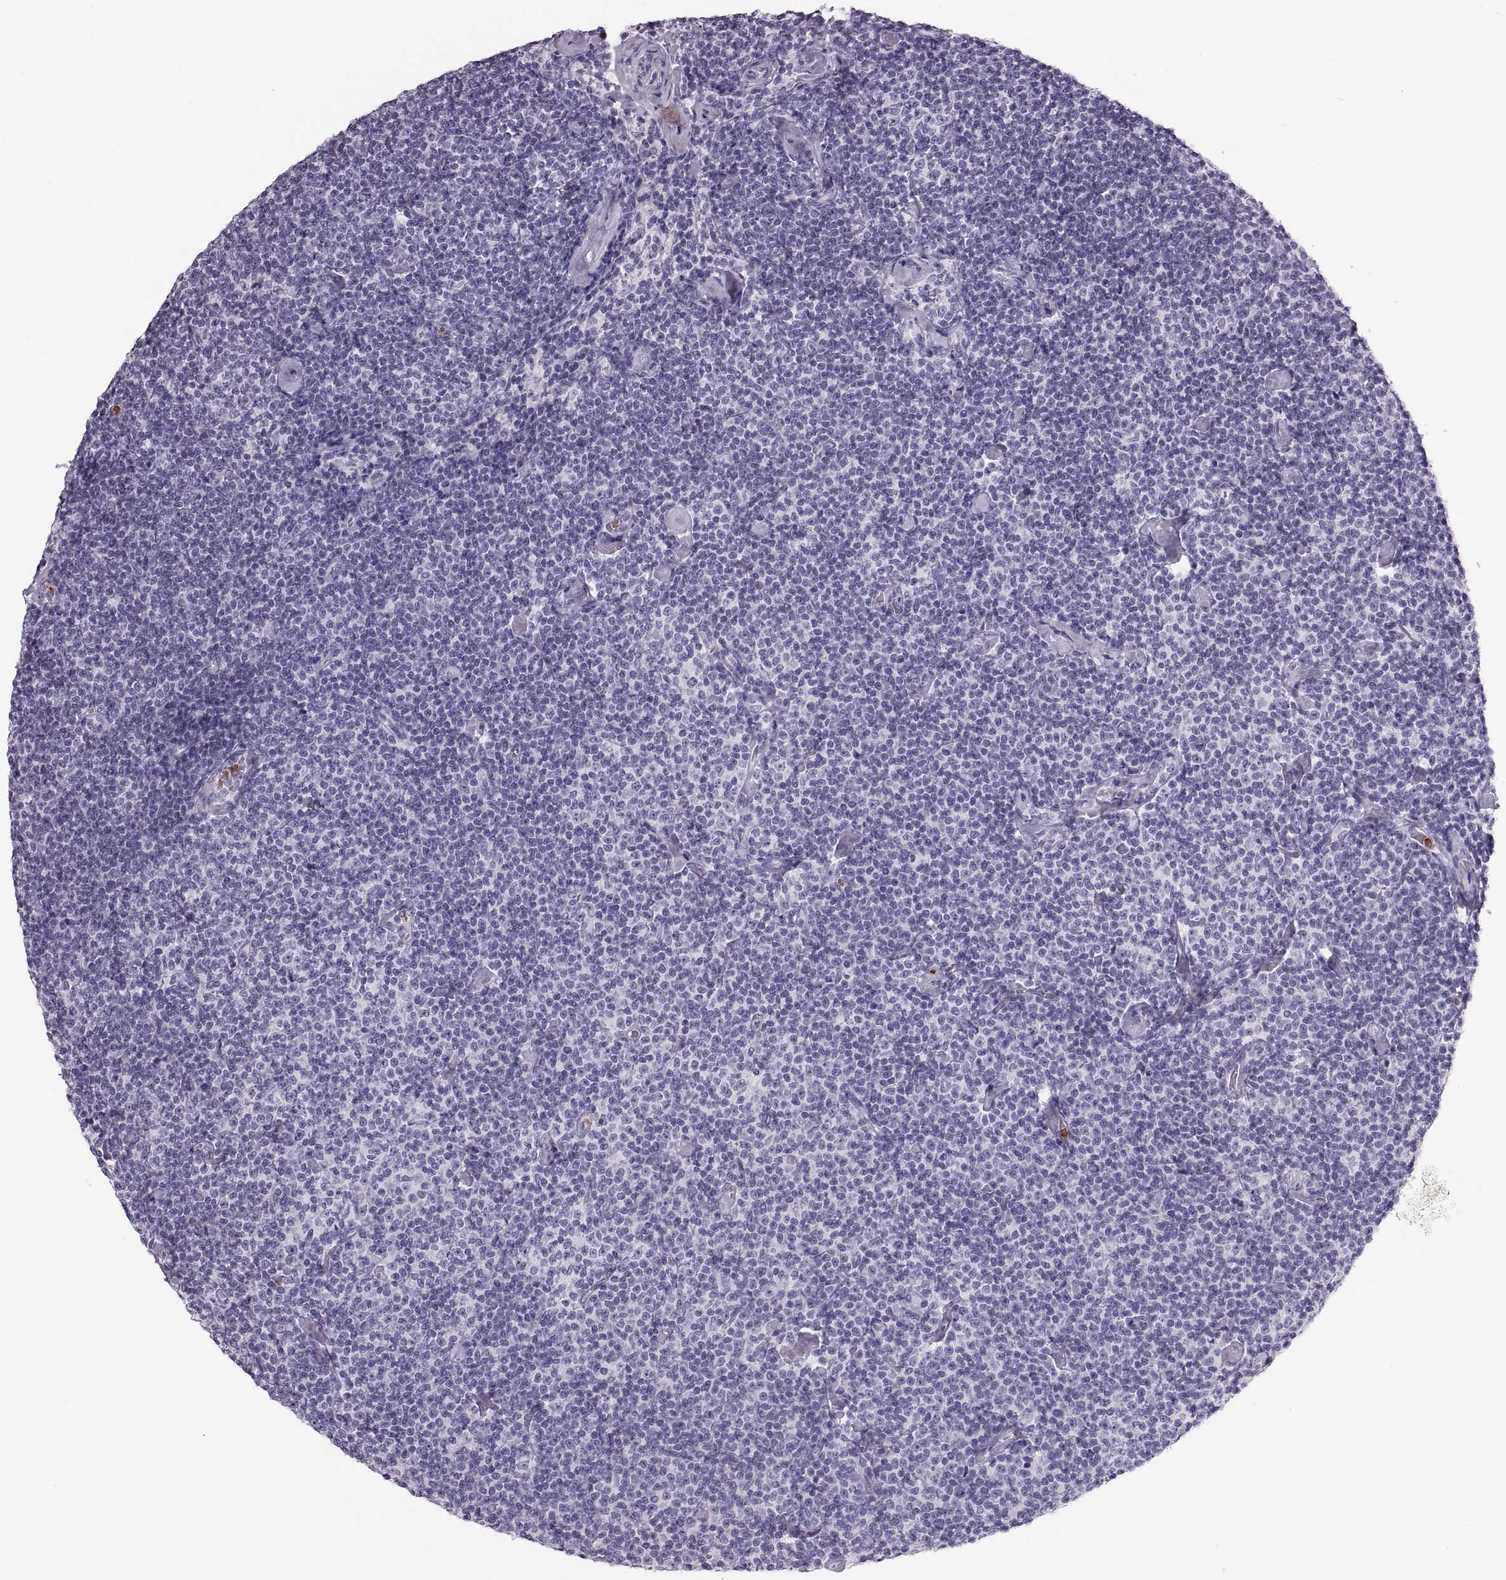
{"staining": {"intensity": "negative", "quantity": "none", "location": "none"}, "tissue": "lymphoma", "cell_type": "Tumor cells", "image_type": "cancer", "snomed": [{"axis": "morphology", "description": "Malignant lymphoma, non-Hodgkin's type, Low grade"}, {"axis": "topography", "description": "Lymph node"}], "caption": "This is a image of IHC staining of lymphoma, which shows no expression in tumor cells.", "gene": "MILR1", "patient": {"sex": "male", "age": 81}}